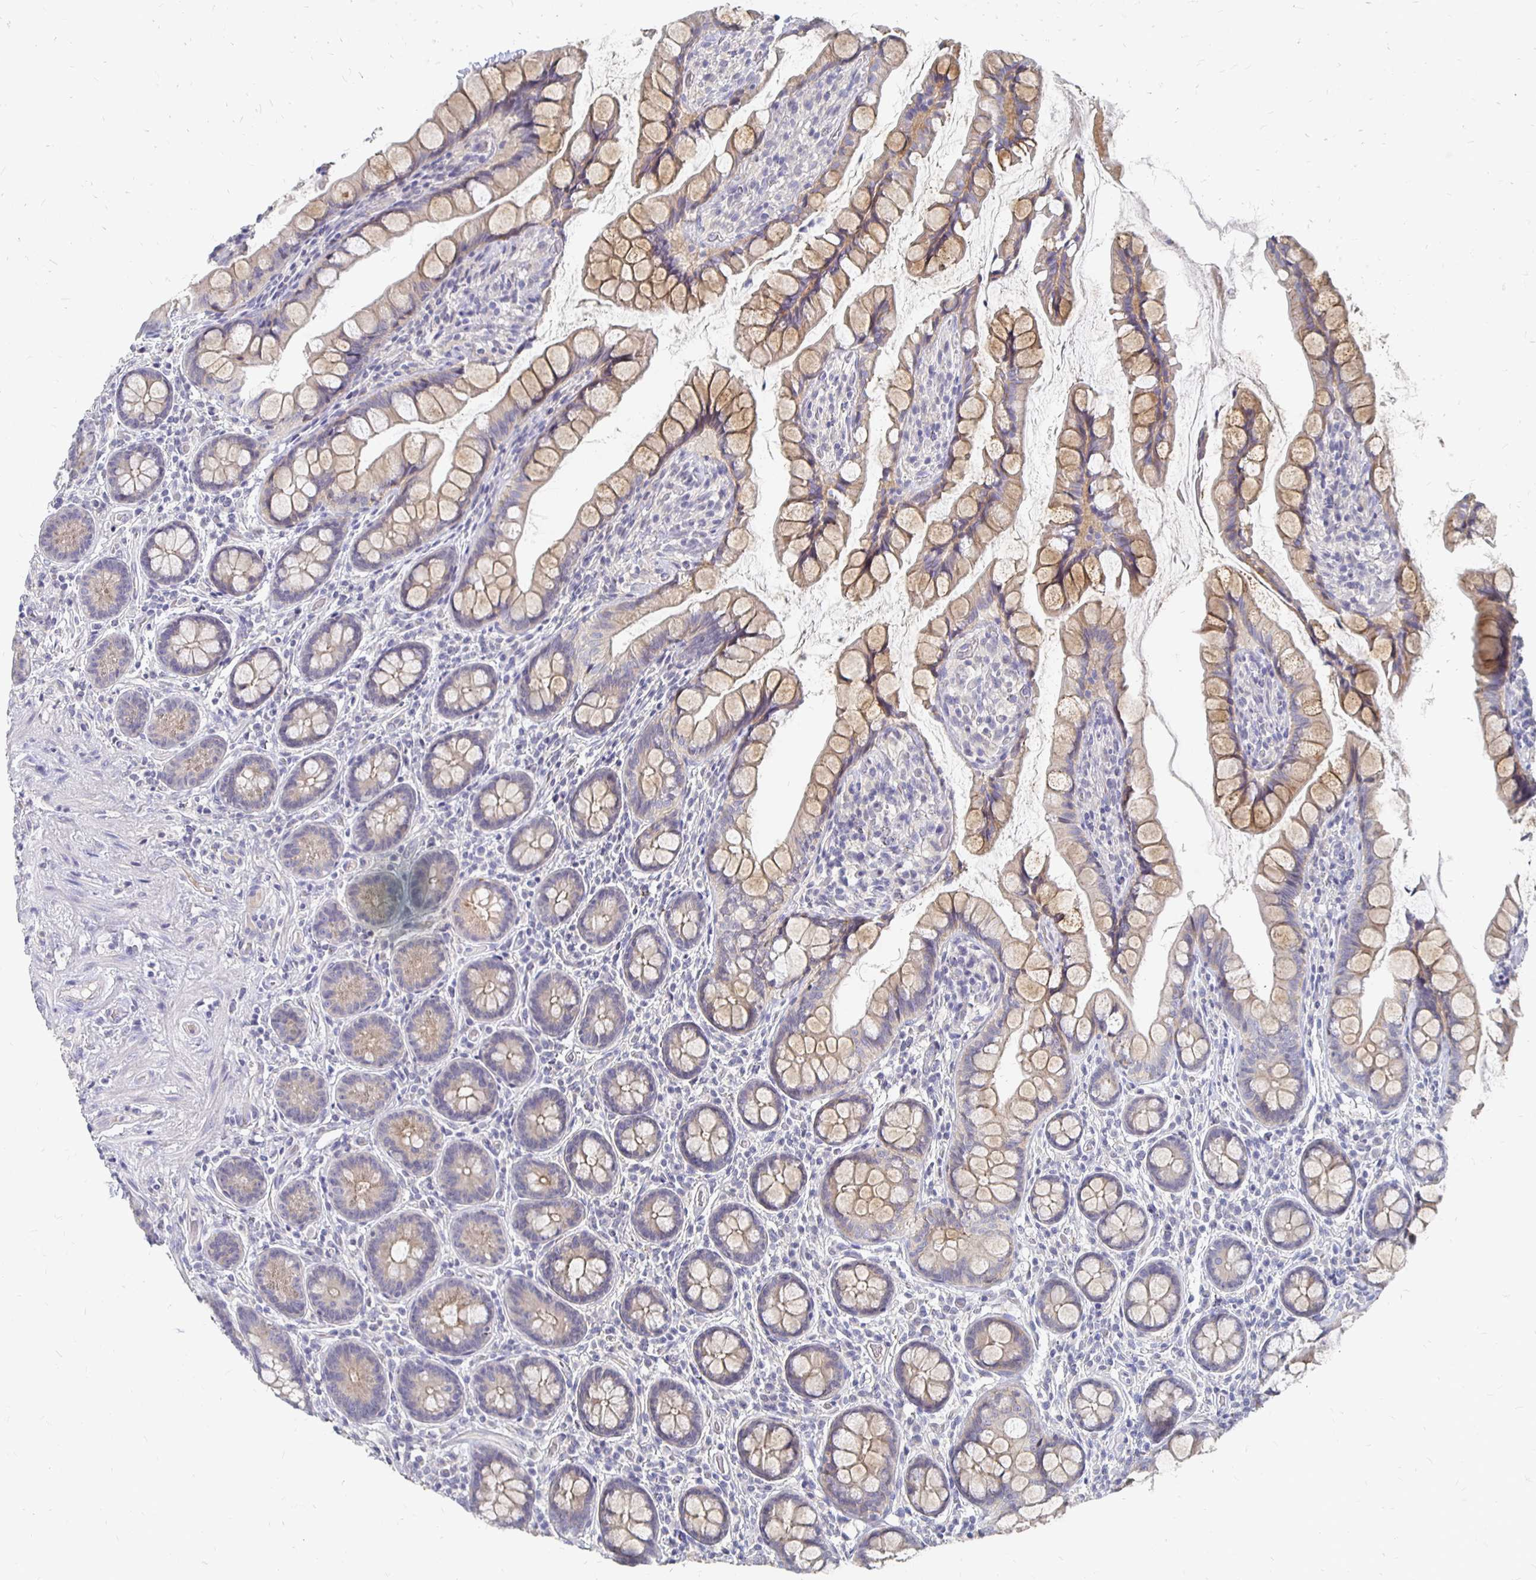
{"staining": {"intensity": "weak", "quantity": "25%-75%", "location": "cytoplasmic/membranous"}, "tissue": "small intestine", "cell_type": "Glandular cells", "image_type": "normal", "snomed": [{"axis": "morphology", "description": "Normal tissue, NOS"}, {"axis": "topography", "description": "Small intestine"}], "caption": "IHC histopathology image of unremarkable small intestine: human small intestine stained using IHC exhibits low levels of weak protein expression localized specifically in the cytoplasmic/membranous of glandular cells, appearing as a cytoplasmic/membranous brown color.", "gene": "FKRP", "patient": {"sex": "male", "age": 70}}